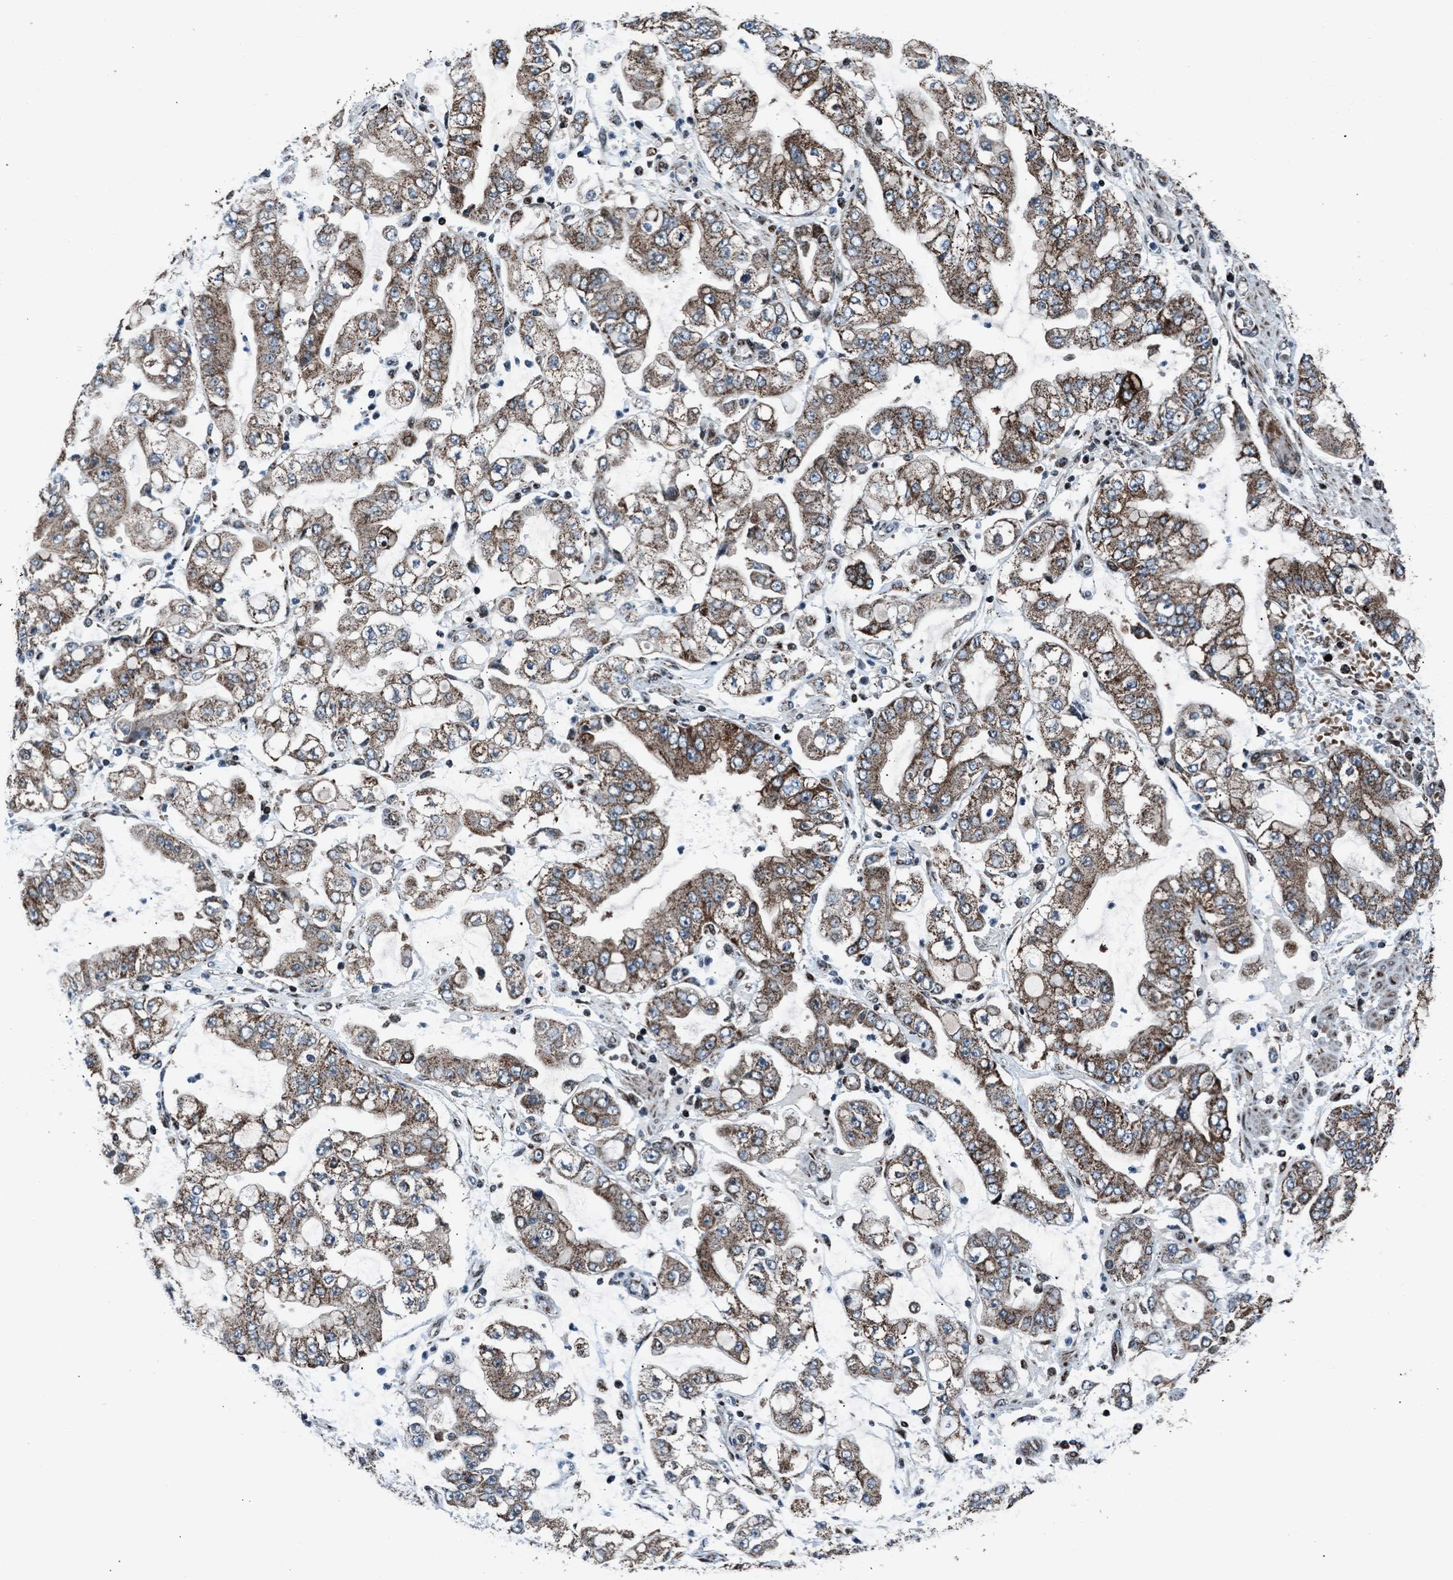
{"staining": {"intensity": "moderate", "quantity": ">75%", "location": "cytoplasmic/membranous"}, "tissue": "stomach cancer", "cell_type": "Tumor cells", "image_type": "cancer", "snomed": [{"axis": "morphology", "description": "Adenocarcinoma, NOS"}, {"axis": "topography", "description": "Stomach"}], "caption": "This histopathology image exhibits immunohistochemistry staining of human stomach cancer, with medium moderate cytoplasmic/membranous expression in about >75% of tumor cells.", "gene": "MORC3", "patient": {"sex": "male", "age": 76}}